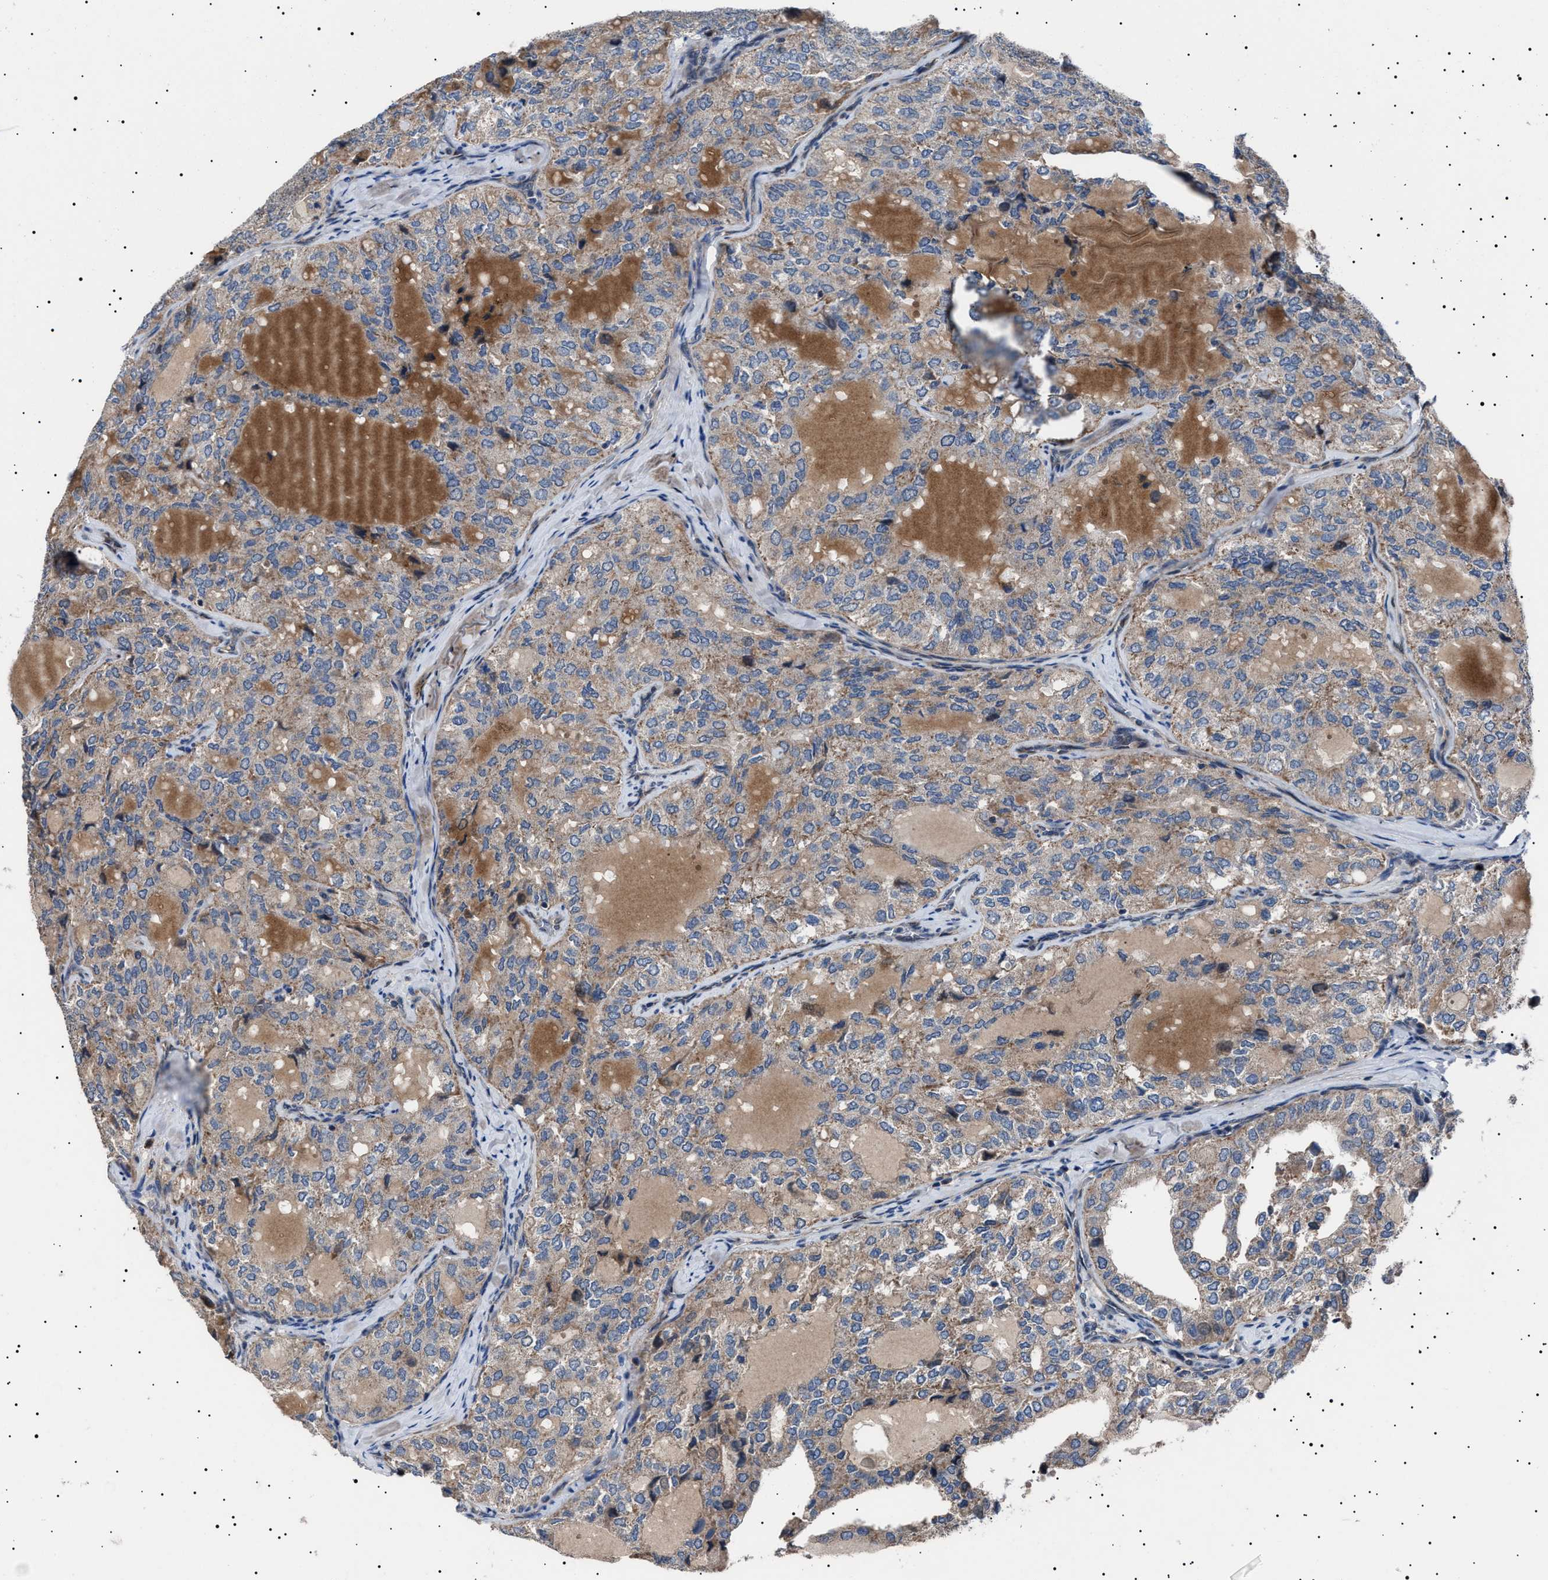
{"staining": {"intensity": "moderate", "quantity": "<25%", "location": "cytoplasmic/membranous"}, "tissue": "thyroid cancer", "cell_type": "Tumor cells", "image_type": "cancer", "snomed": [{"axis": "morphology", "description": "Follicular adenoma carcinoma, NOS"}, {"axis": "topography", "description": "Thyroid gland"}], "caption": "IHC image of neoplastic tissue: human thyroid follicular adenoma carcinoma stained using immunohistochemistry (IHC) demonstrates low levels of moderate protein expression localized specifically in the cytoplasmic/membranous of tumor cells, appearing as a cytoplasmic/membranous brown color.", "gene": "PTRH1", "patient": {"sex": "male", "age": 75}}